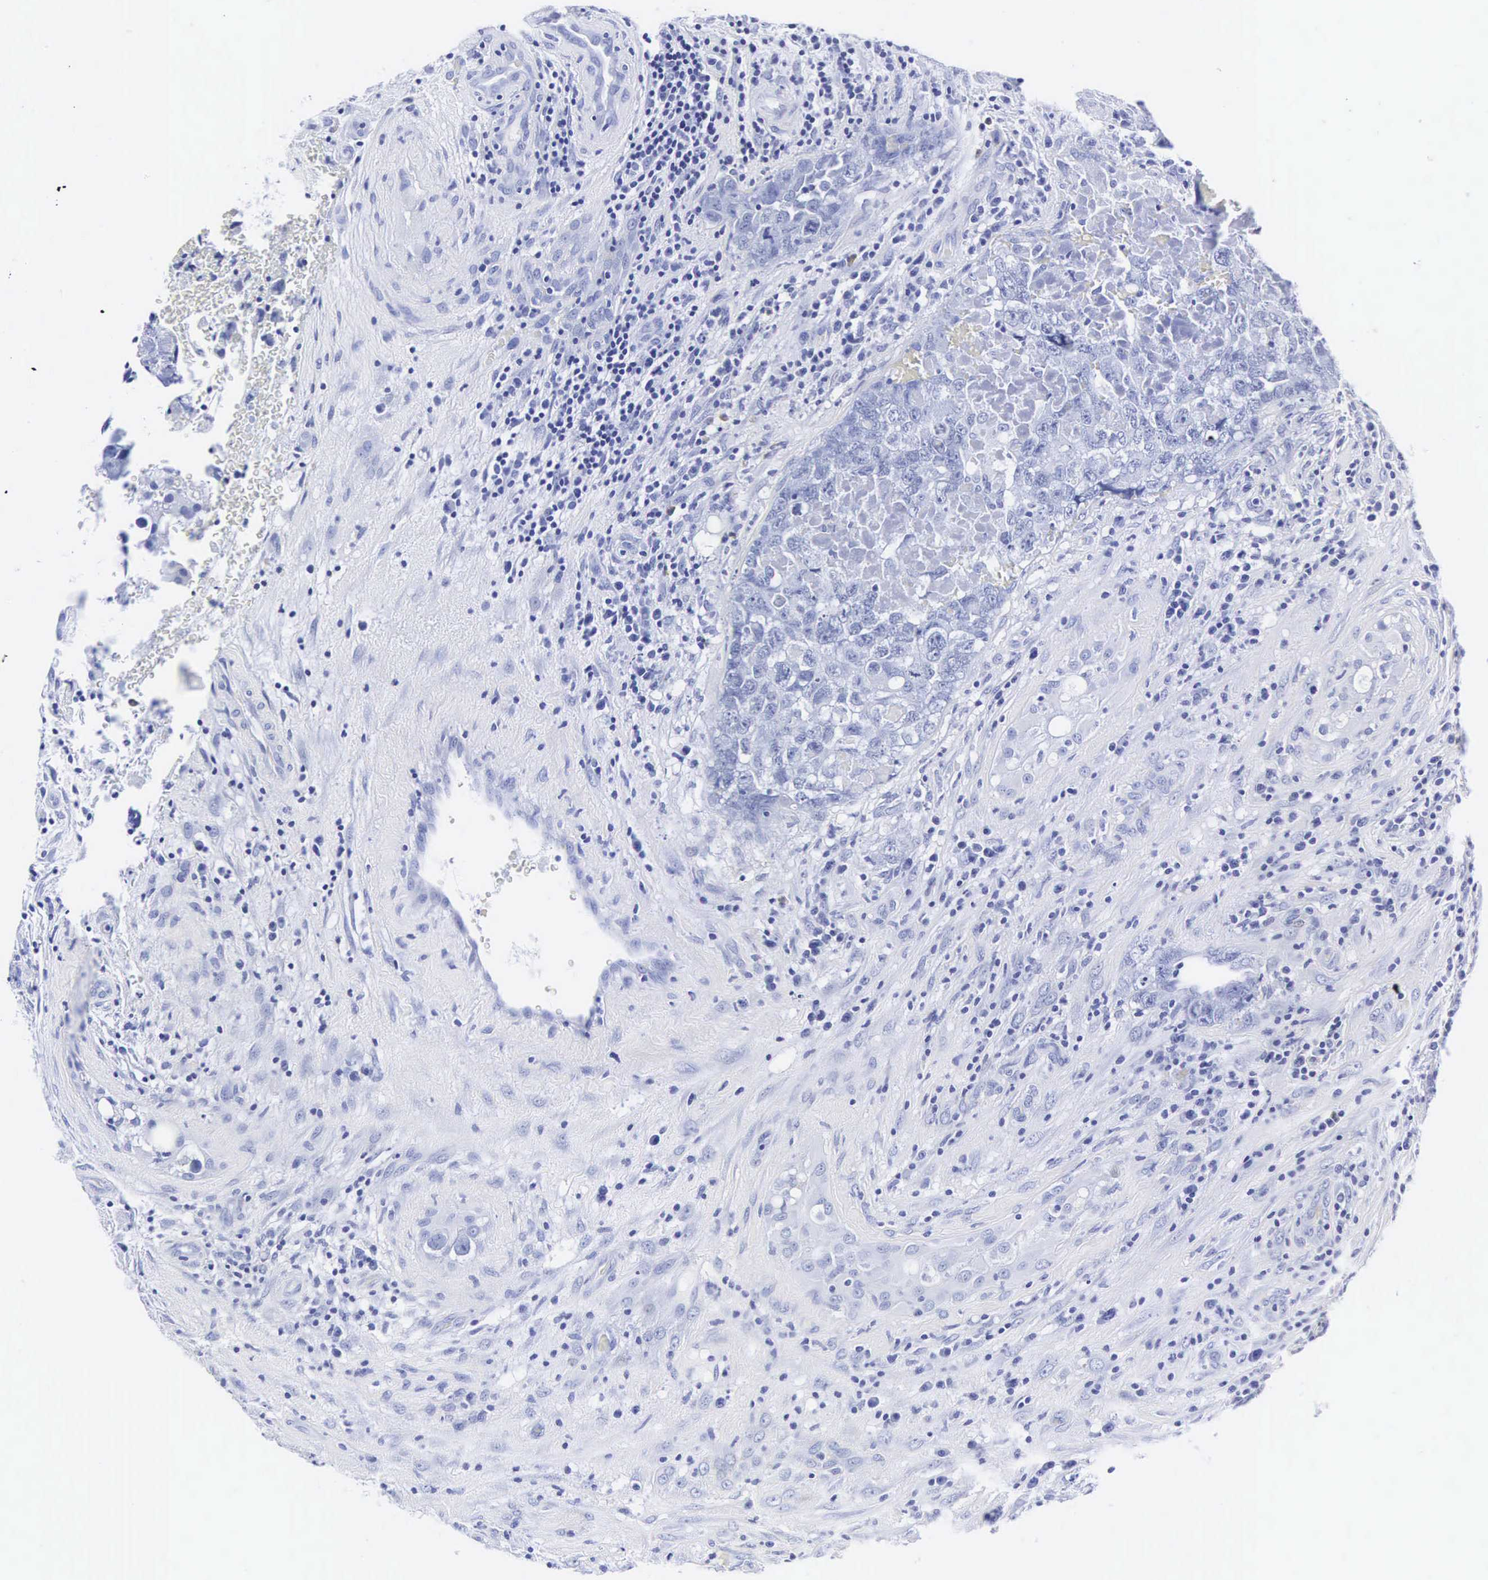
{"staining": {"intensity": "negative", "quantity": "none", "location": "none"}, "tissue": "testis cancer", "cell_type": "Tumor cells", "image_type": "cancer", "snomed": [{"axis": "morphology", "description": "Carcinoma, Embryonal, NOS"}, {"axis": "topography", "description": "Testis"}], "caption": "High power microscopy micrograph of an IHC image of testis cancer, revealing no significant positivity in tumor cells. Nuclei are stained in blue.", "gene": "INS", "patient": {"sex": "male", "age": 31}}